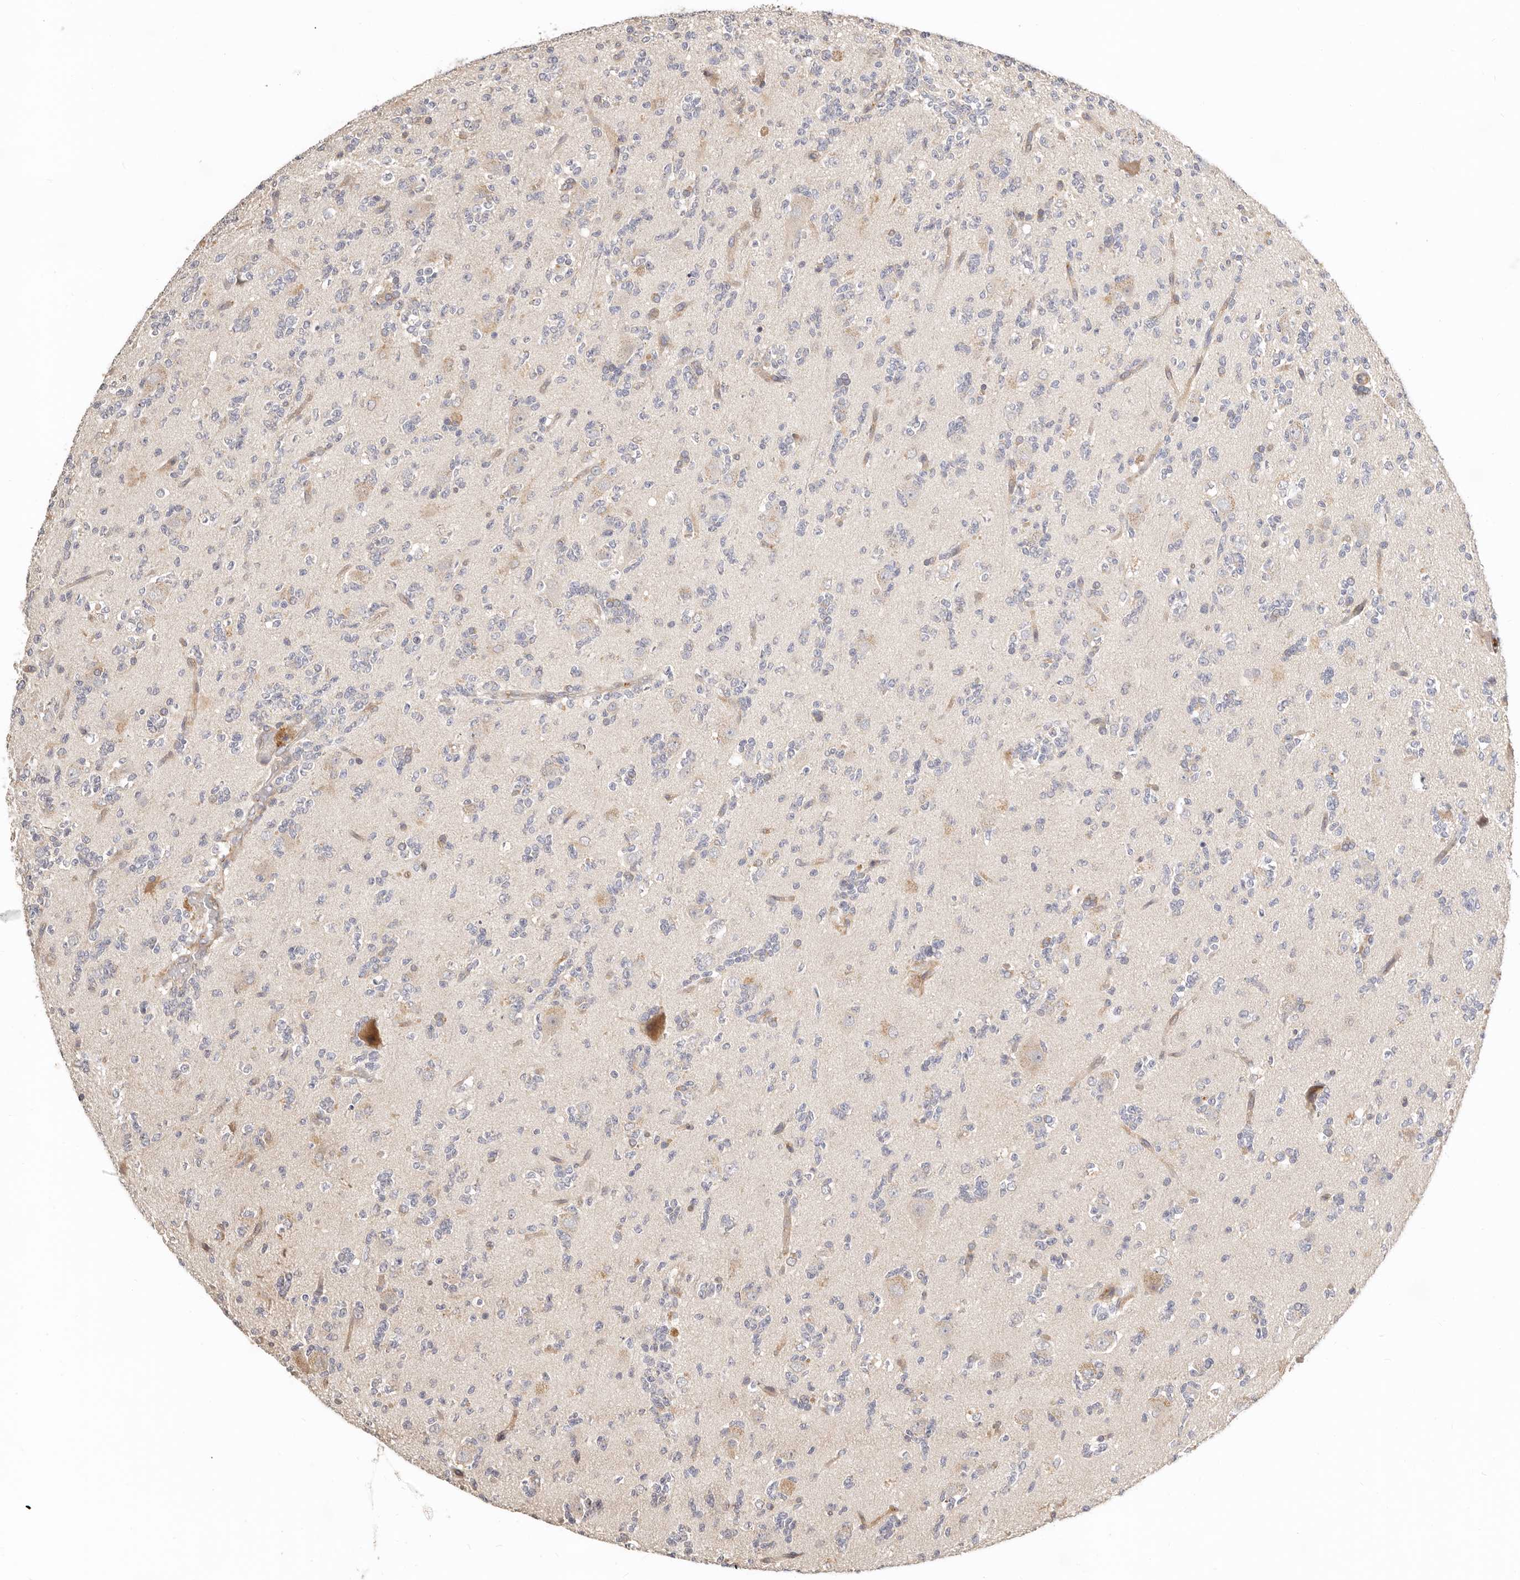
{"staining": {"intensity": "negative", "quantity": "none", "location": "none"}, "tissue": "glioma", "cell_type": "Tumor cells", "image_type": "cancer", "snomed": [{"axis": "morphology", "description": "Glioma, malignant, High grade"}, {"axis": "topography", "description": "Brain"}], "caption": "This is an immunohistochemistry (IHC) micrograph of malignant high-grade glioma. There is no expression in tumor cells.", "gene": "ZRANB1", "patient": {"sex": "female", "age": 62}}